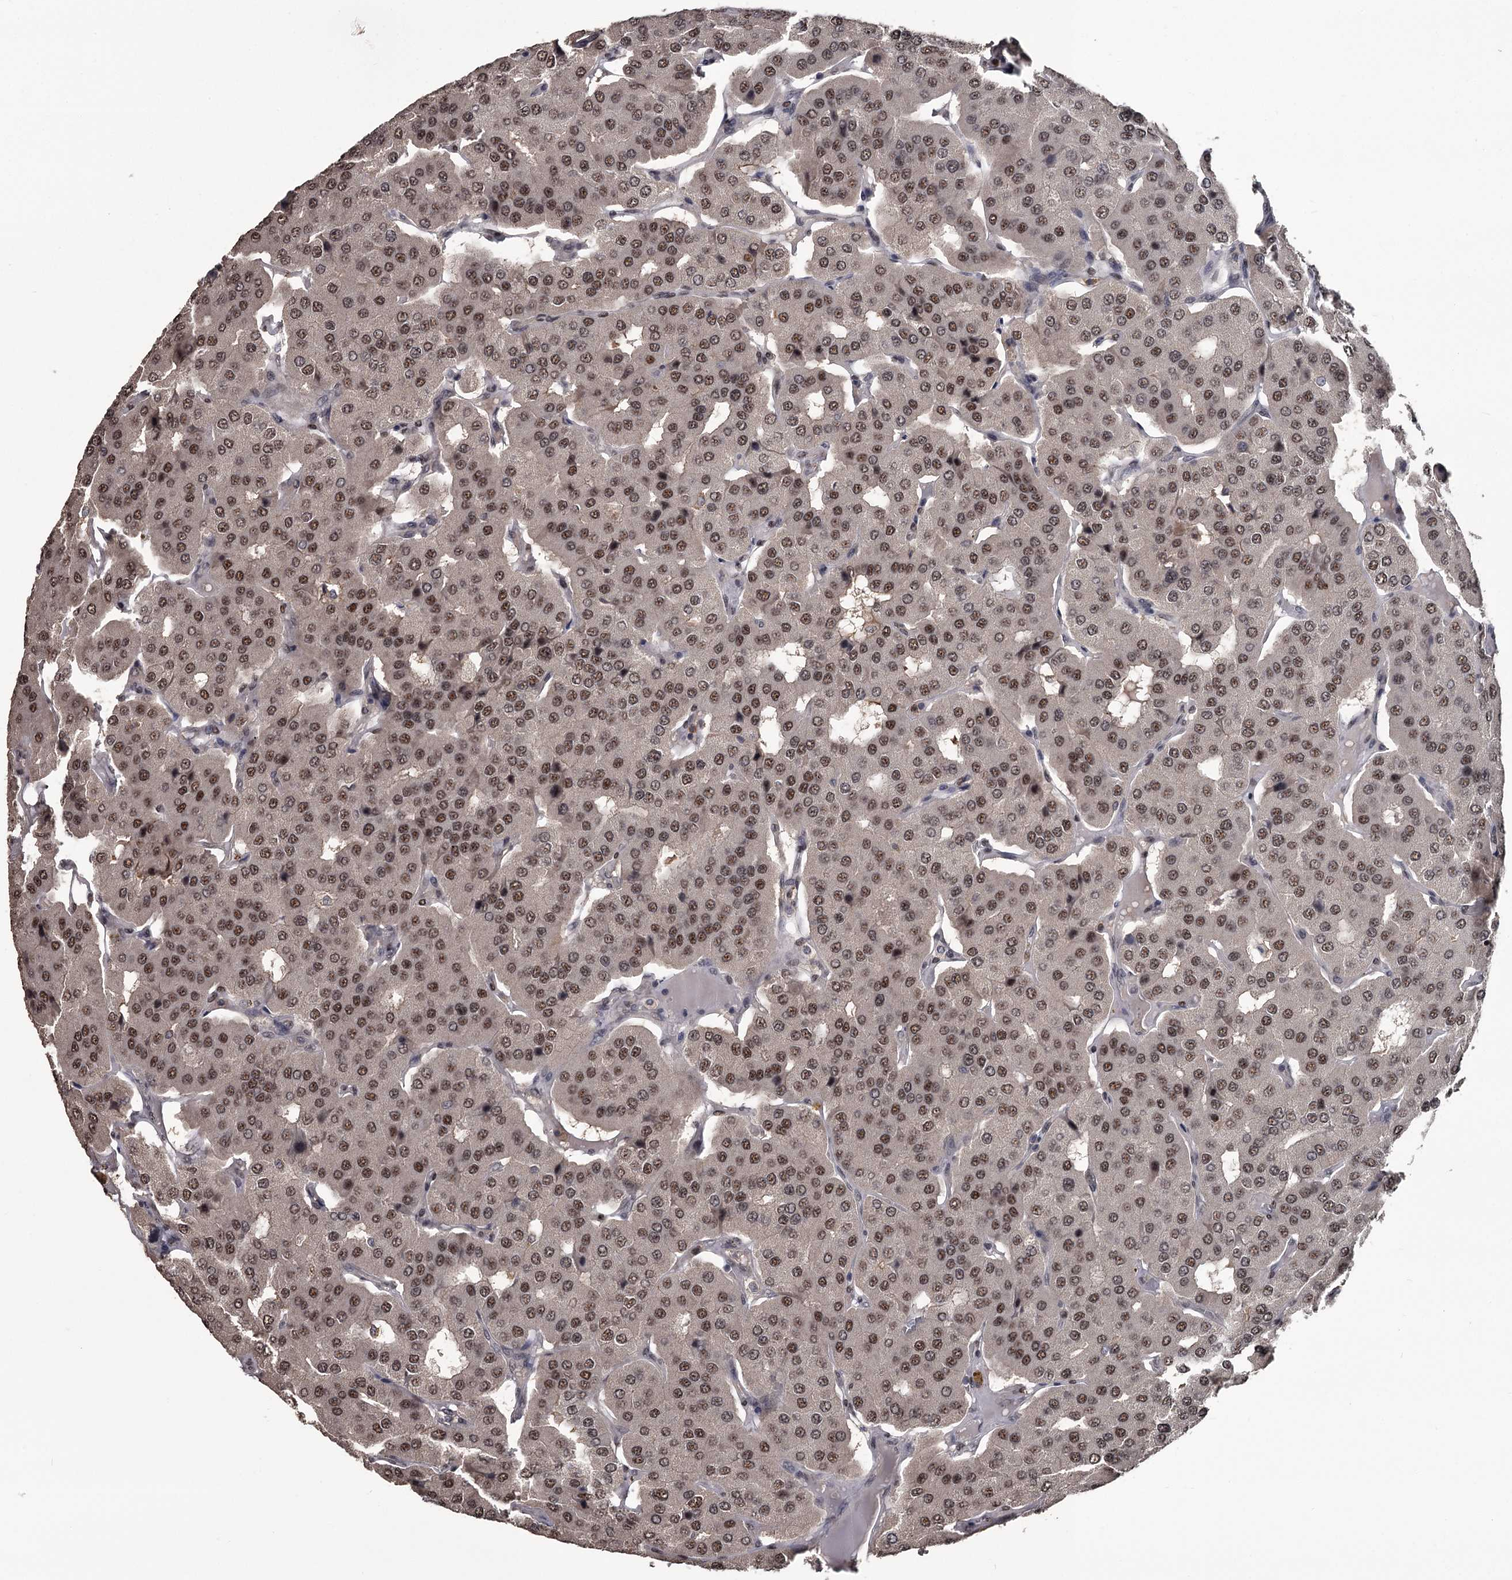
{"staining": {"intensity": "moderate", "quantity": ">75%", "location": "nuclear"}, "tissue": "parathyroid gland", "cell_type": "Glandular cells", "image_type": "normal", "snomed": [{"axis": "morphology", "description": "Normal tissue, NOS"}, {"axis": "morphology", "description": "Adenoma, NOS"}, {"axis": "topography", "description": "Parathyroid gland"}], "caption": "A medium amount of moderate nuclear expression is appreciated in about >75% of glandular cells in benign parathyroid gland.", "gene": "PRPF40B", "patient": {"sex": "female", "age": 86}}